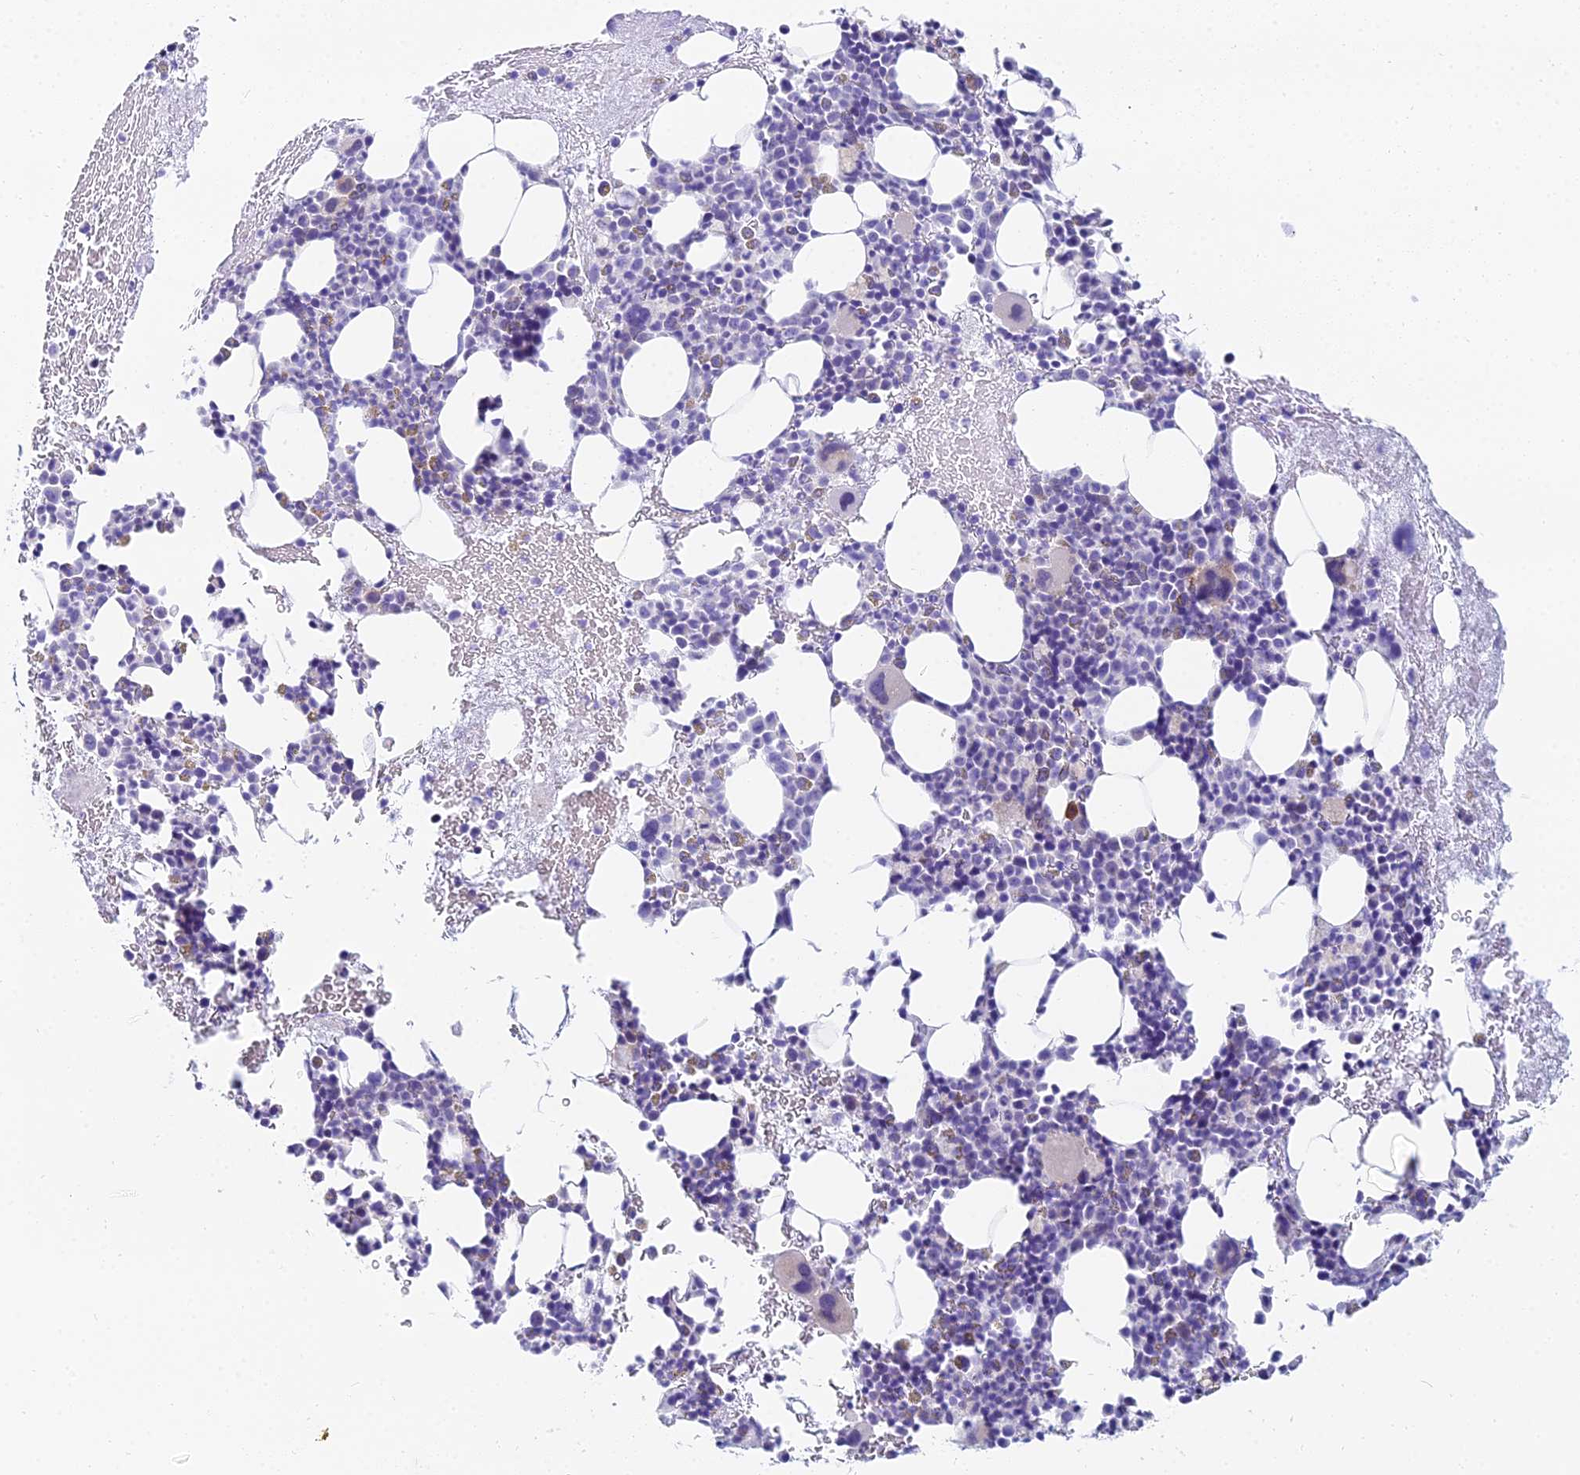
{"staining": {"intensity": "negative", "quantity": "none", "location": "none"}, "tissue": "bone marrow", "cell_type": "Hematopoietic cells", "image_type": "normal", "snomed": [{"axis": "morphology", "description": "Normal tissue, NOS"}, {"axis": "topography", "description": "Bone marrow"}], "caption": "Immunohistochemistry histopathology image of unremarkable bone marrow stained for a protein (brown), which demonstrates no positivity in hematopoietic cells.", "gene": "HSPA1L", "patient": {"sex": "female", "age": 37}}